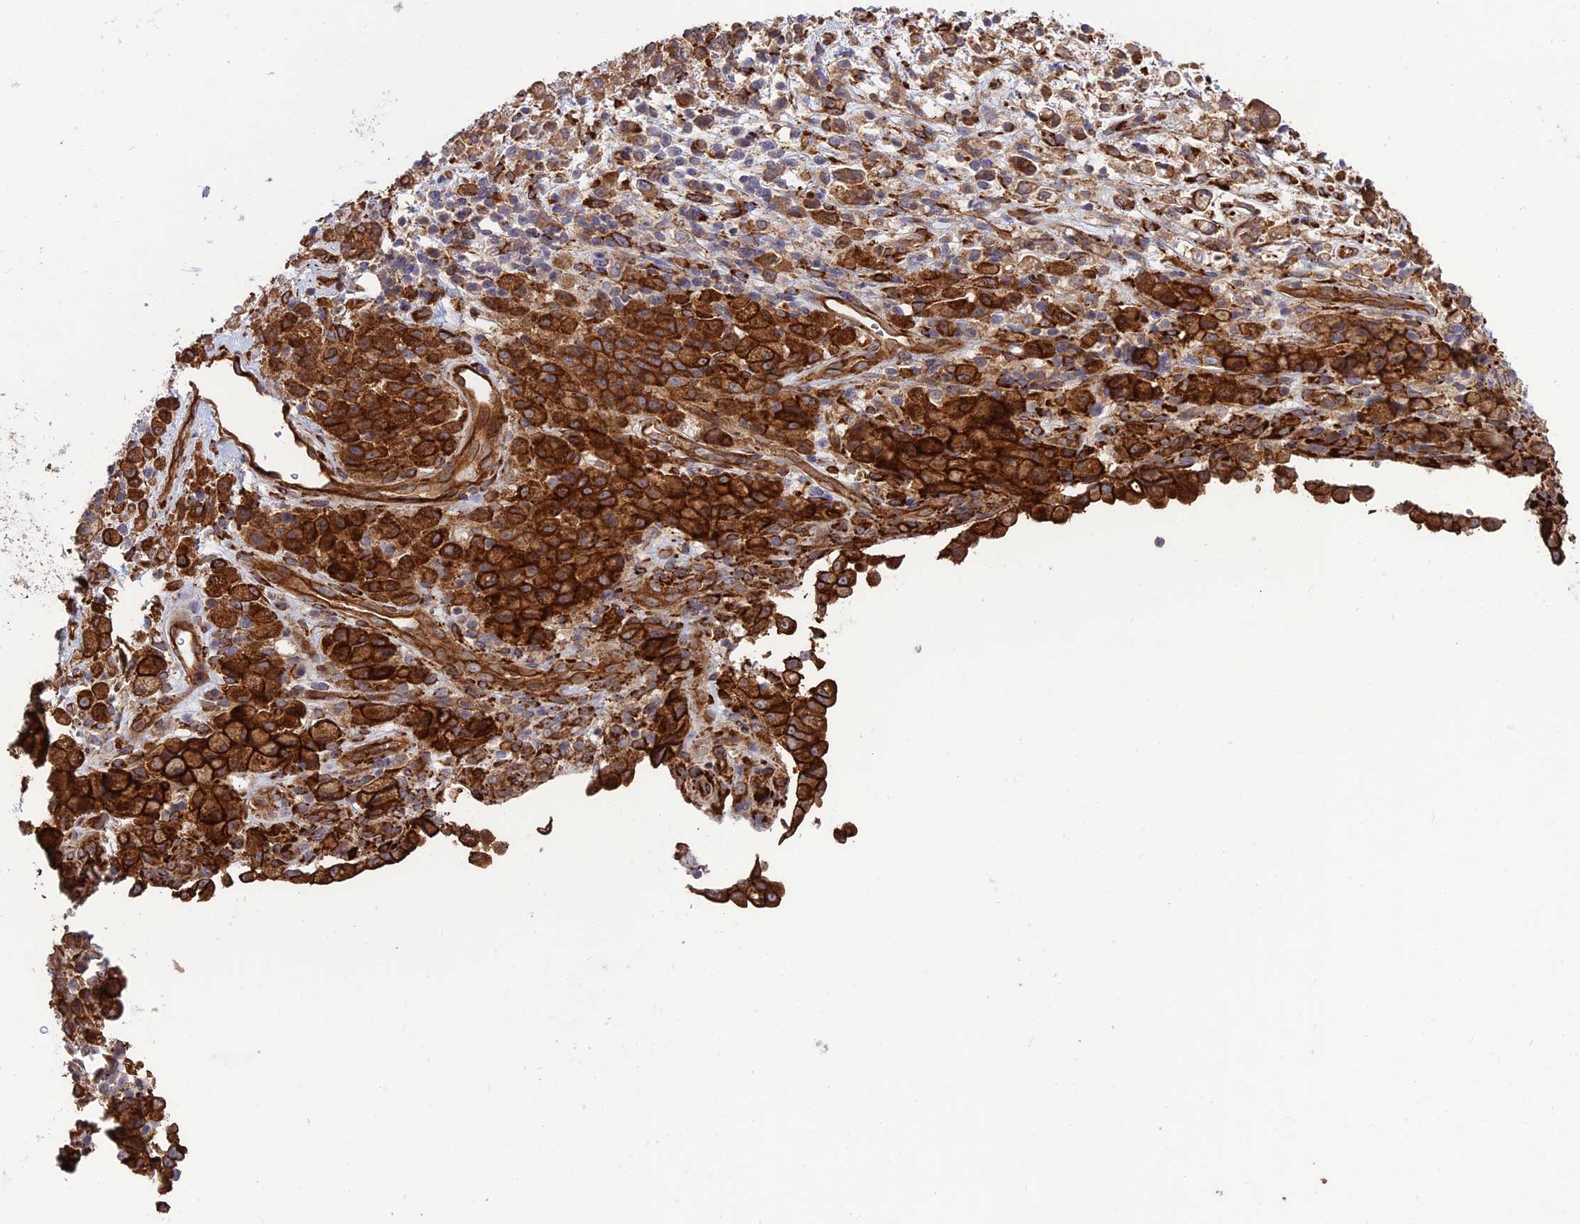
{"staining": {"intensity": "strong", "quantity": ">75%", "location": "cytoplasmic/membranous"}, "tissue": "stomach cancer", "cell_type": "Tumor cells", "image_type": "cancer", "snomed": [{"axis": "morphology", "description": "Adenocarcinoma, NOS"}, {"axis": "topography", "description": "Stomach"}], "caption": "Protein expression analysis of human stomach cancer (adenocarcinoma) reveals strong cytoplasmic/membranous expression in approximately >75% of tumor cells. Using DAB (3,3'-diaminobenzidine) (brown) and hematoxylin (blue) stains, captured at high magnification using brightfield microscopy.", "gene": "CRTAP", "patient": {"sex": "female", "age": 60}}